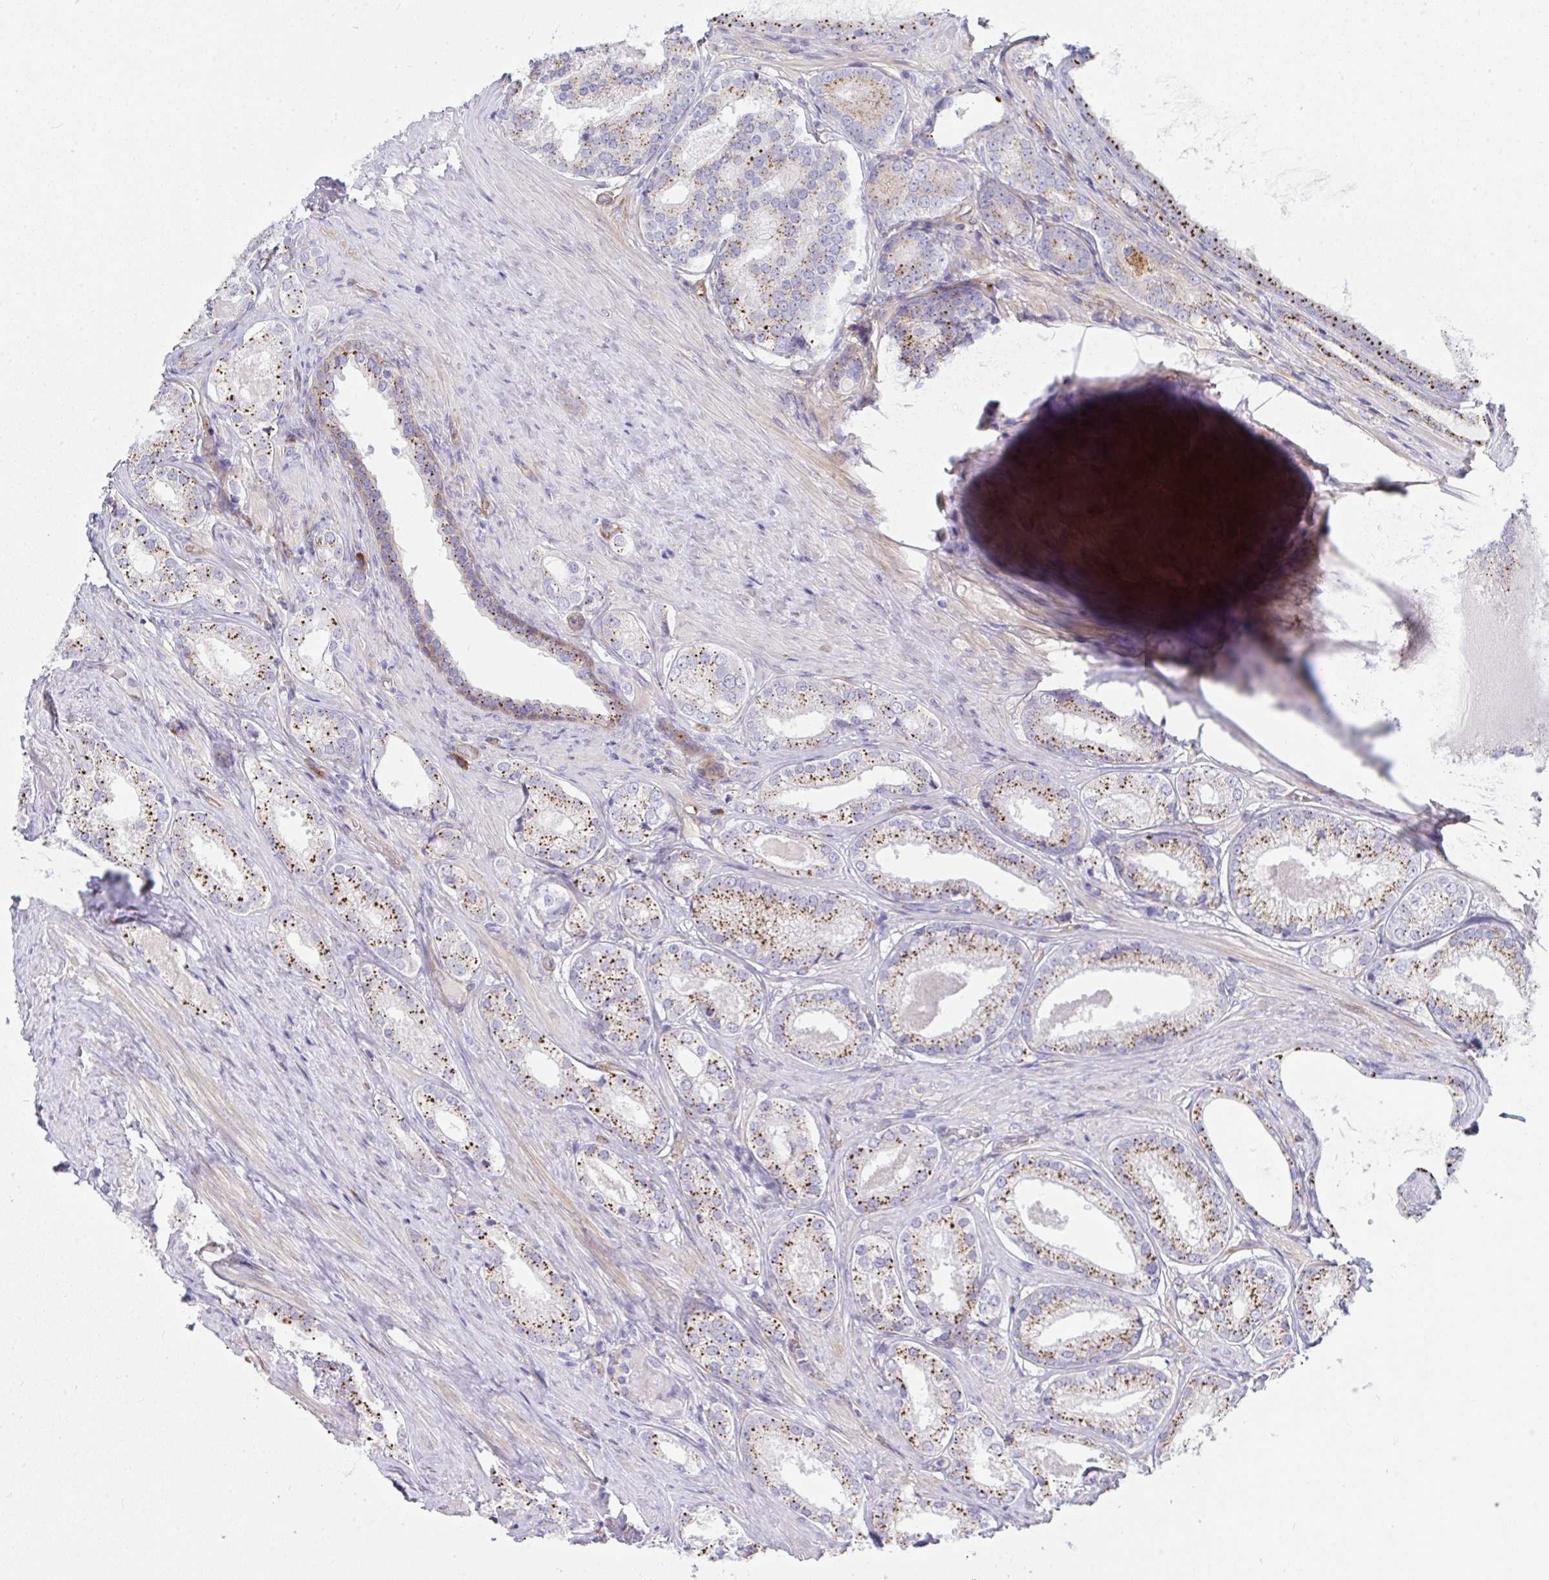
{"staining": {"intensity": "strong", "quantity": "25%-75%", "location": "cytoplasmic/membranous"}, "tissue": "prostate cancer", "cell_type": "Tumor cells", "image_type": "cancer", "snomed": [{"axis": "morphology", "description": "Adenocarcinoma, NOS"}, {"axis": "morphology", "description": "Adenocarcinoma, Low grade"}, {"axis": "topography", "description": "Prostate"}], "caption": "IHC photomicrograph of human prostate cancer (adenocarcinoma (low-grade)) stained for a protein (brown), which demonstrates high levels of strong cytoplasmic/membranous staining in about 25%-75% of tumor cells.", "gene": "GAB1", "patient": {"sex": "male", "age": 68}}